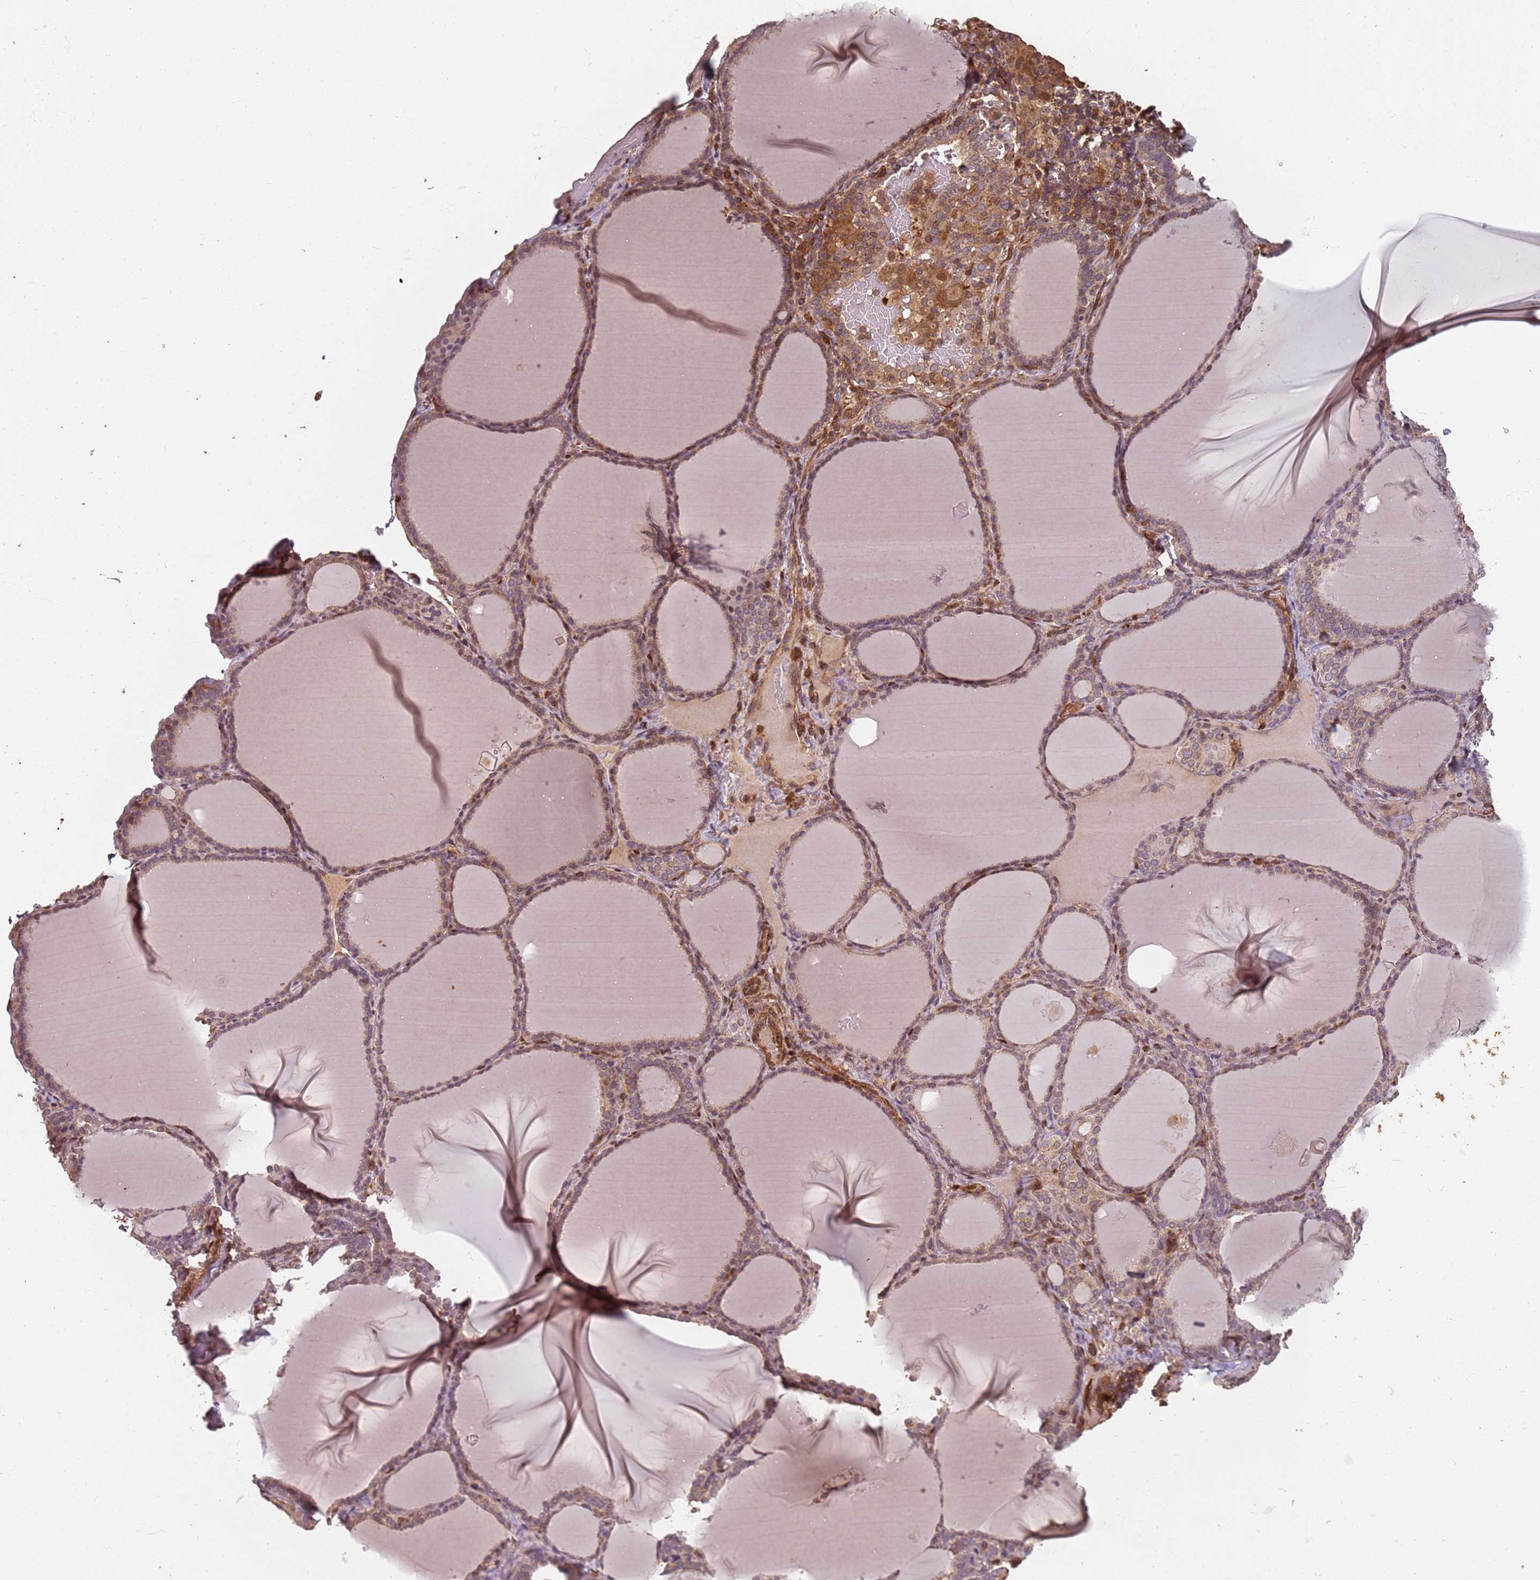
{"staining": {"intensity": "weak", "quantity": ">75%", "location": "cytoplasmic/membranous,nuclear"}, "tissue": "thyroid gland", "cell_type": "Glandular cells", "image_type": "normal", "snomed": [{"axis": "morphology", "description": "Normal tissue, NOS"}, {"axis": "topography", "description": "Thyroid gland"}], "caption": "High-magnification brightfield microscopy of unremarkable thyroid gland stained with DAB (brown) and counterstained with hematoxylin (blue). glandular cells exhibit weak cytoplasmic/membranous,nuclear expression is seen in about>75% of cells. (DAB = brown stain, brightfield microscopy at high magnification).", "gene": "SDCCAG8", "patient": {"sex": "female", "age": 39}}